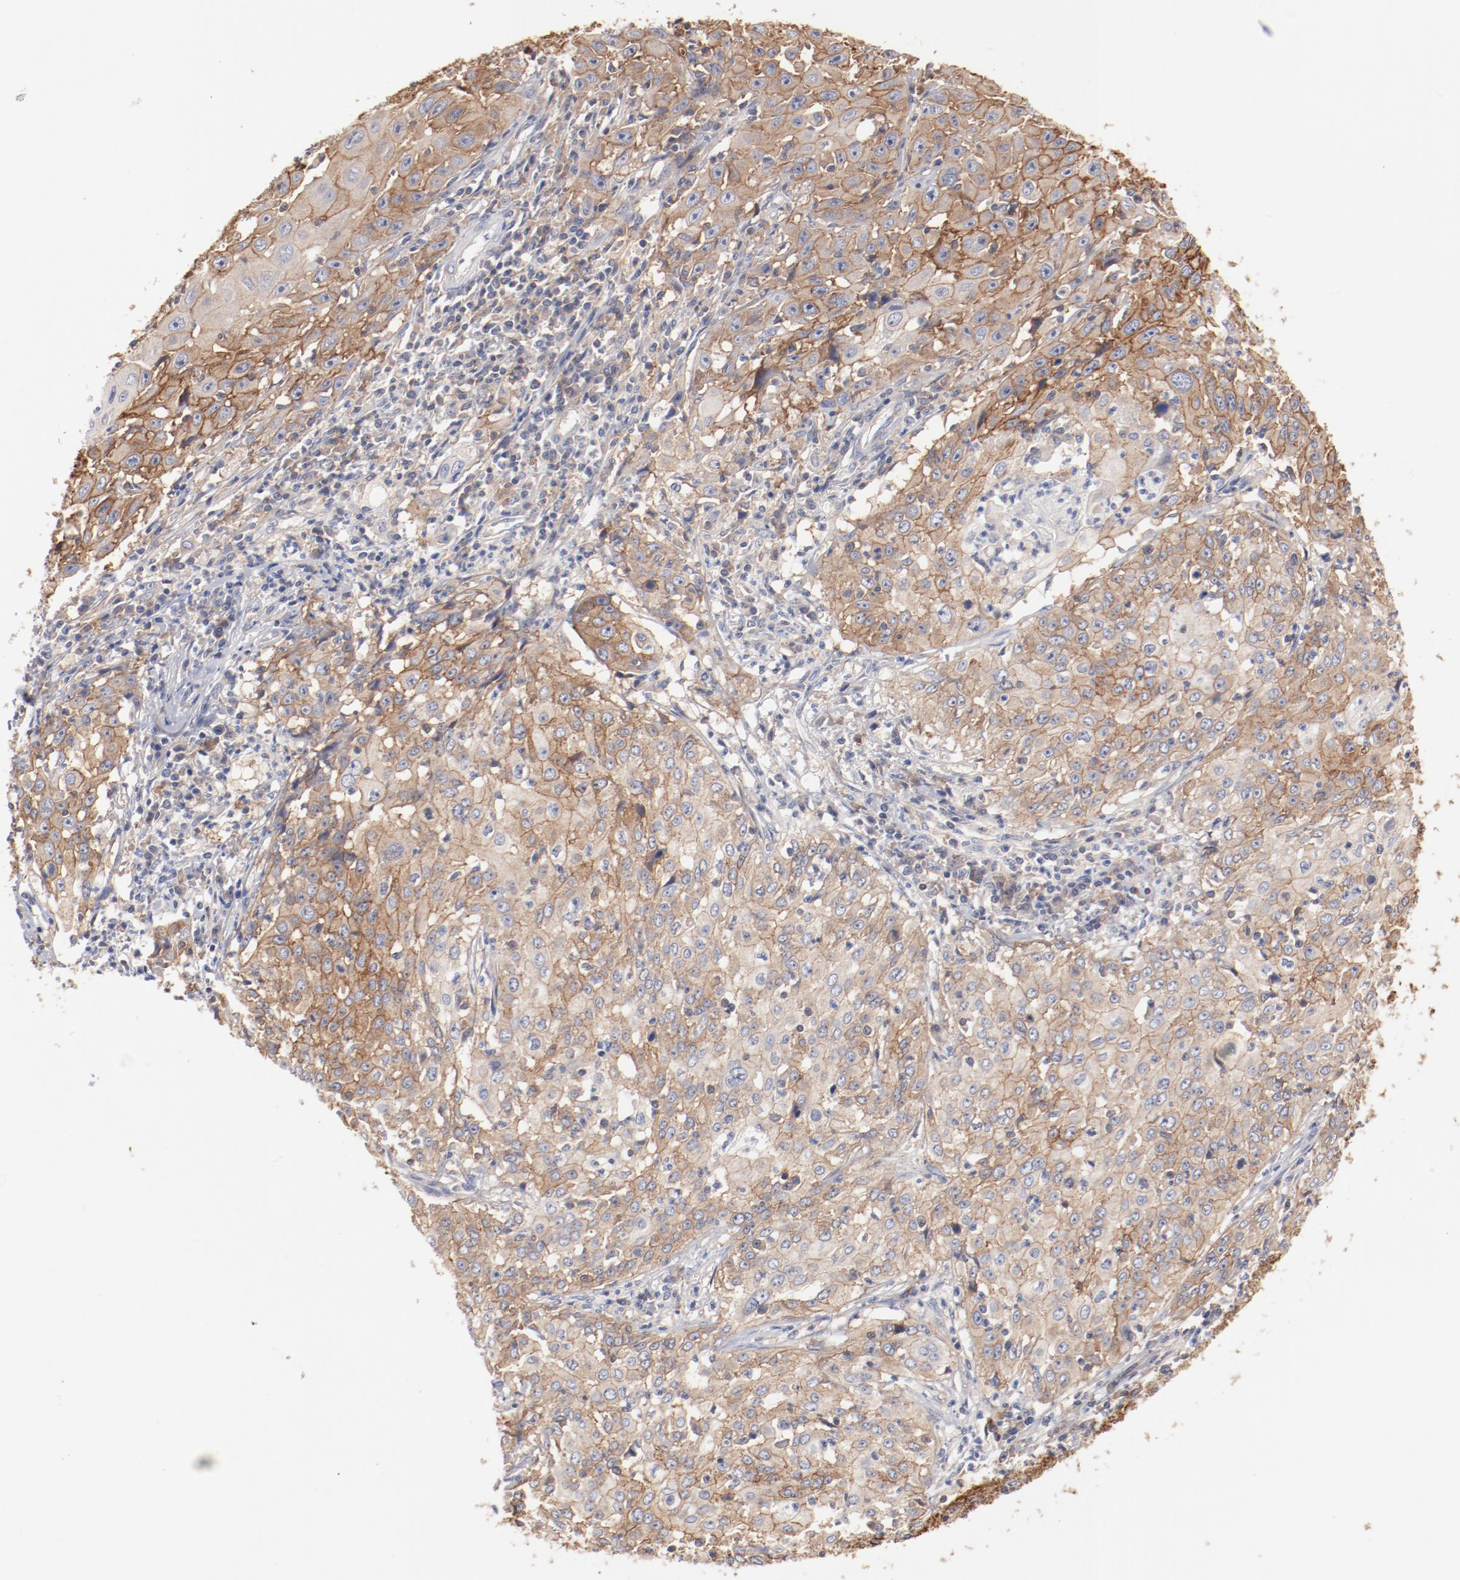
{"staining": {"intensity": "moderate", "quantity": ">75%", "location": "cytoplasmic/membranous"}, "tissue": "cervical cancer", "cell_type": "Tumor cells", "image_type": "cancer", "snomed": [{"axis": "morphology", "description": "Squamous cell carcinoma, NOS"}, {"axis": "topography", "description": "Cervix"}], "caption": "Approximately >75% of tumor cells in cervical cancer exhibit moderate cytoplasmic/membranous protein staining as visualized by brown immunohistochemical staining.", "gene": "SETD3", "patient": {"sex": "female", "age": 39}}